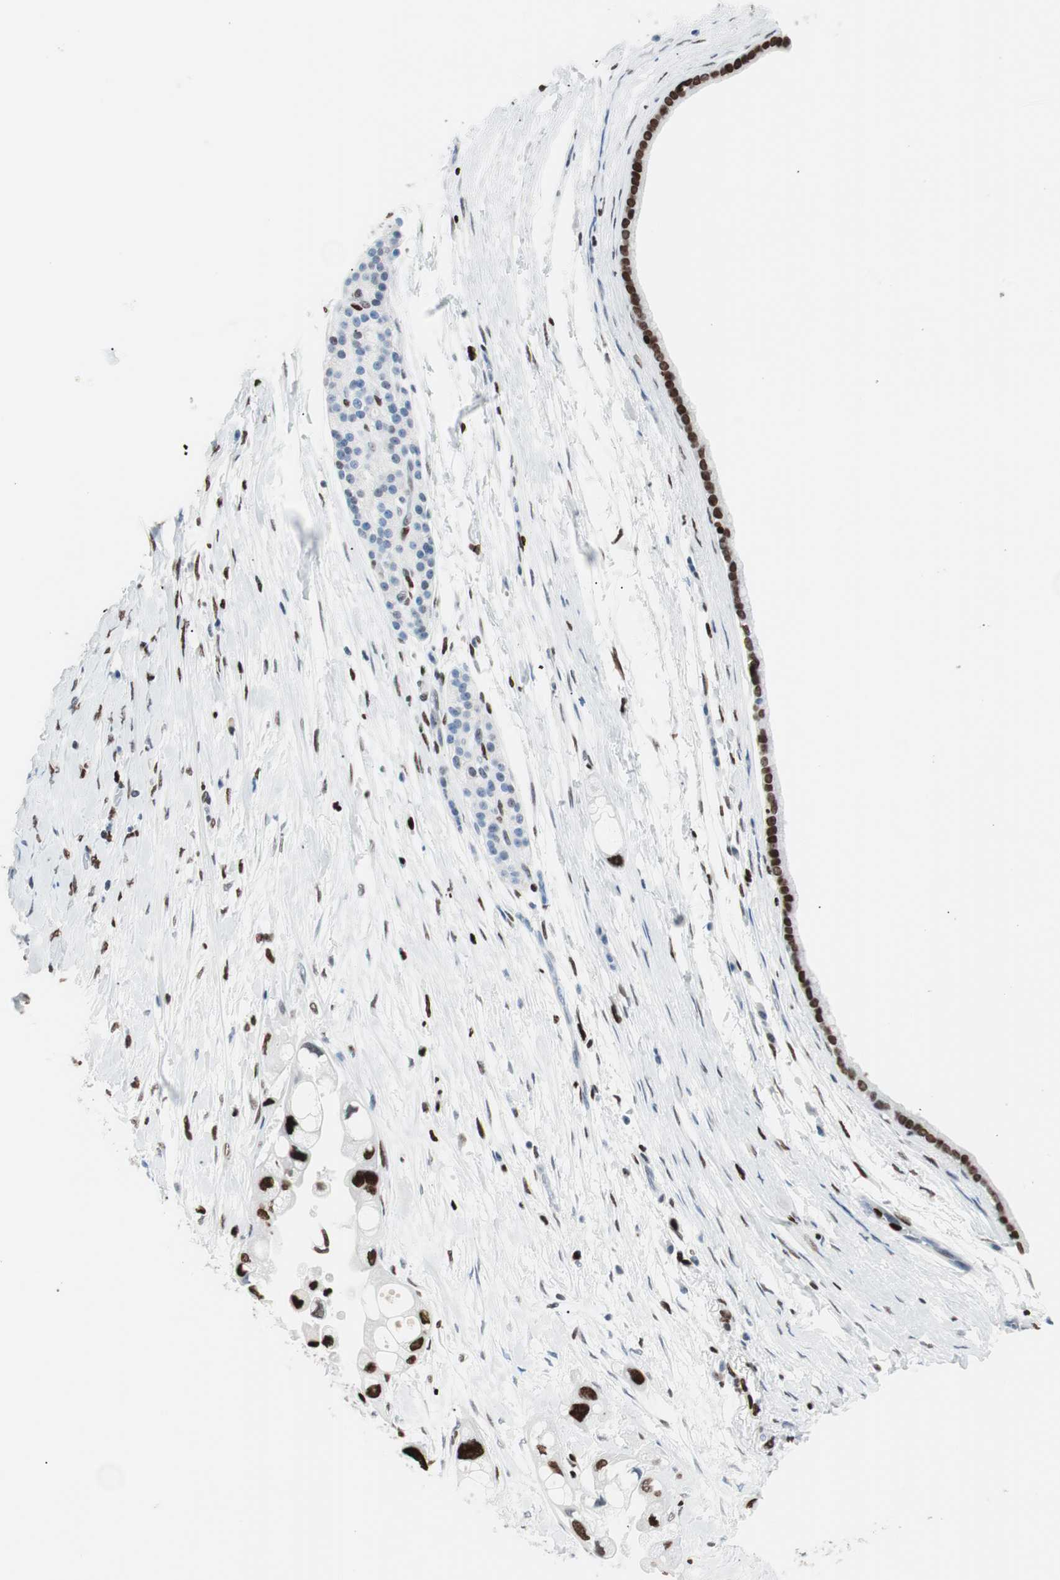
{"staining": {"intensity": "strong", "quantity": ">75%", "location": "nuclear"}, "tissue": "pancreatic cancer", "cell_type": "Tumor cells", "image_type": "cancer", "snomed": [{"axis": "morphology", "description": "Adenocarcinoma, NOS"}, {"axis": "topography", "description": "Pancreas"}], "caption": "Protein staining by immunohistochemistry (IHC) exhibits strong nuclear staining in approximately >75% of tumor cells in pancreatic adenocarcinoma.", "gene": "CEBPB", "patient": {"sex": "female", "age": 77}}